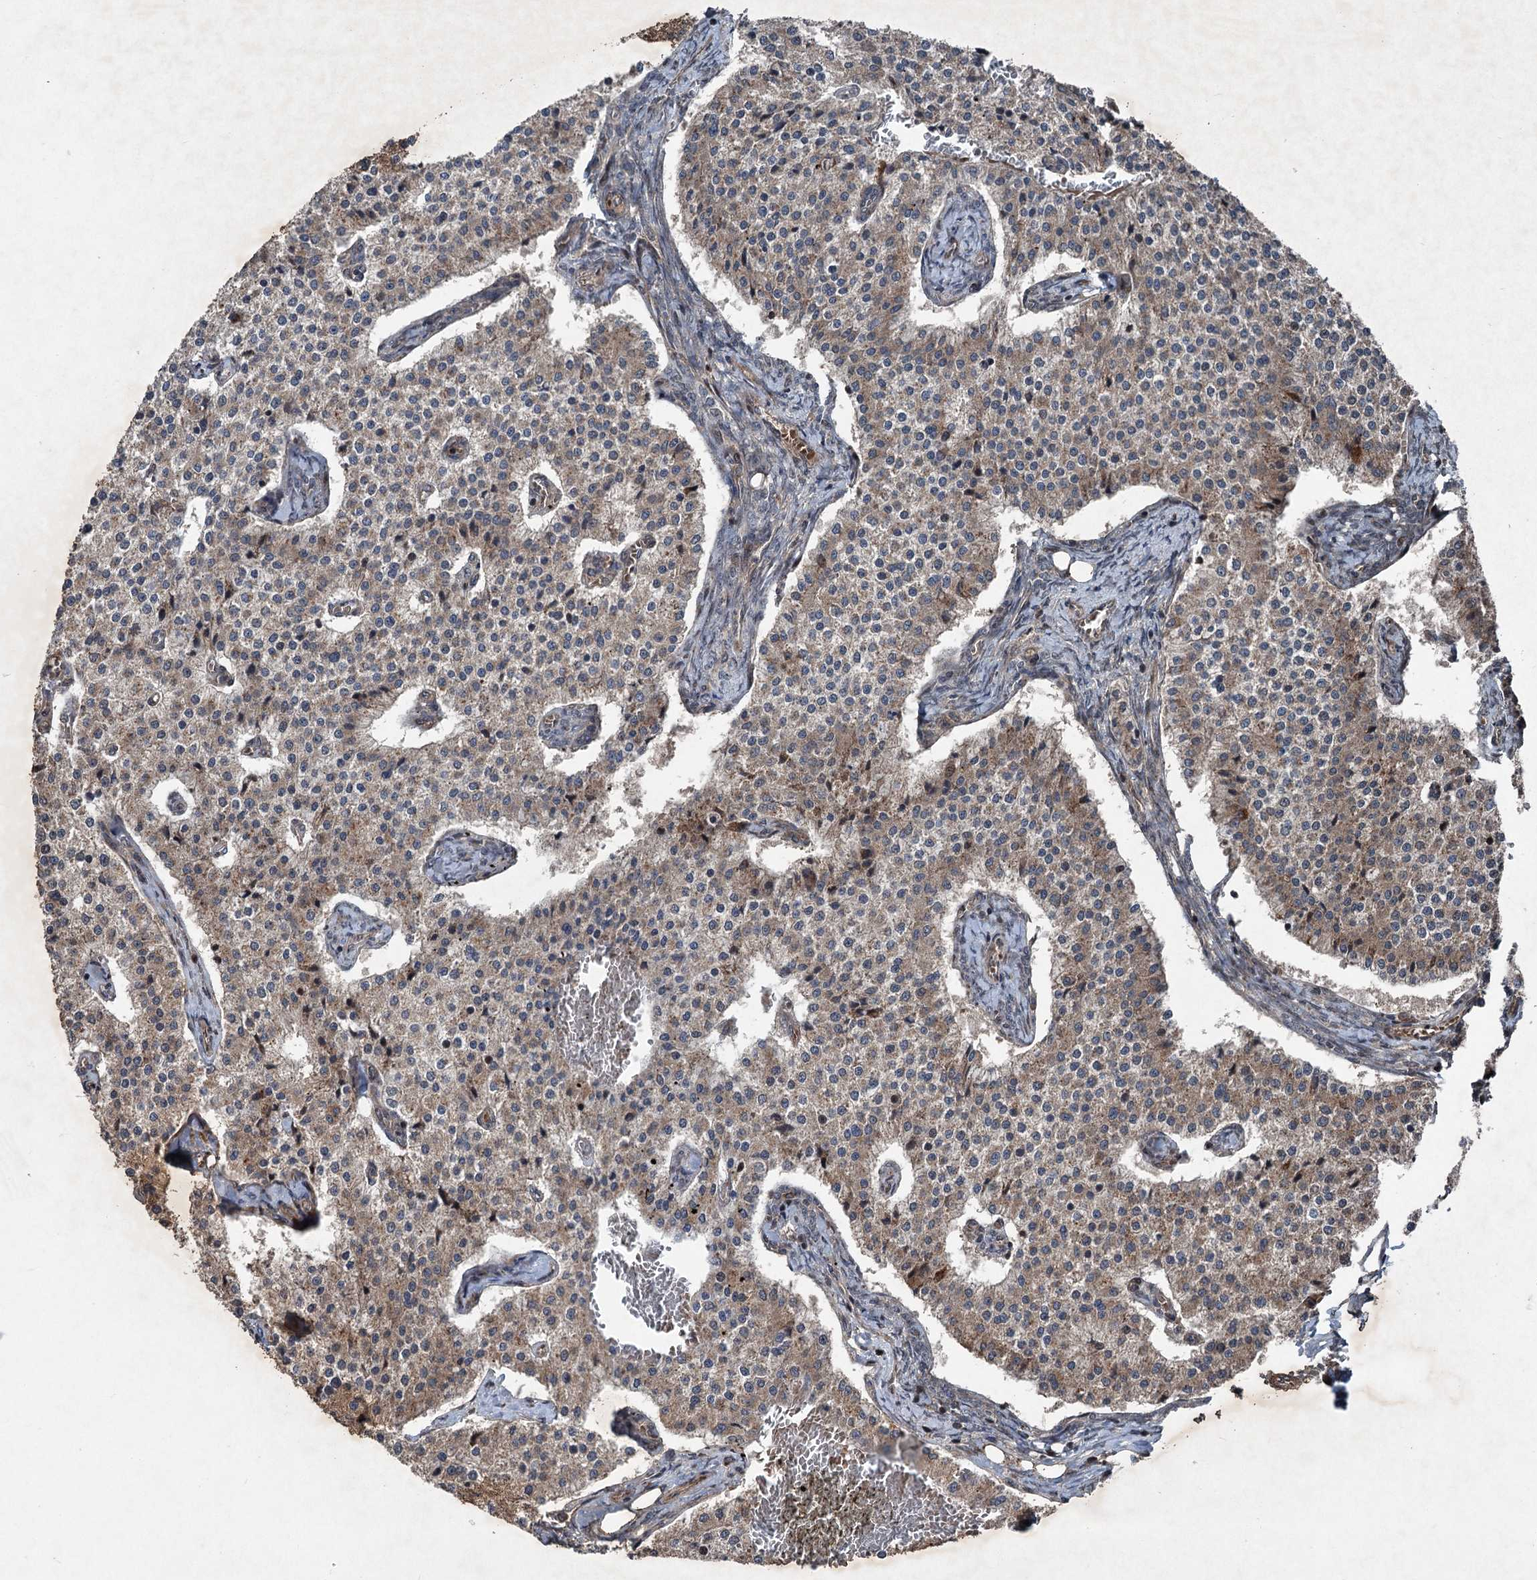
{"staining": {"intensity": "weak", "quantity": "25%-75%", "location": "cytoplasmic/membranous"}, "tissue": "carcinoid", "cell_type": "Tumor cells", "image_type": "cancer", "snomed": [{"axis": "morphology", "description": "Carcinoid, malignant, NOS"}, {"axis": "topography", "description": "Colon"}], "caption": "A high-resolution micrograph shows immunohistochemistry staining of malignant carcinoid, which displays weak cytoplasmic/membranous expression in about 25%-75% of tumor cells. (Brightfield microscopy of DAB IHC at high magnification).", "gene": "ALAS1", "patient": {"sex": "female", "age": 52}}